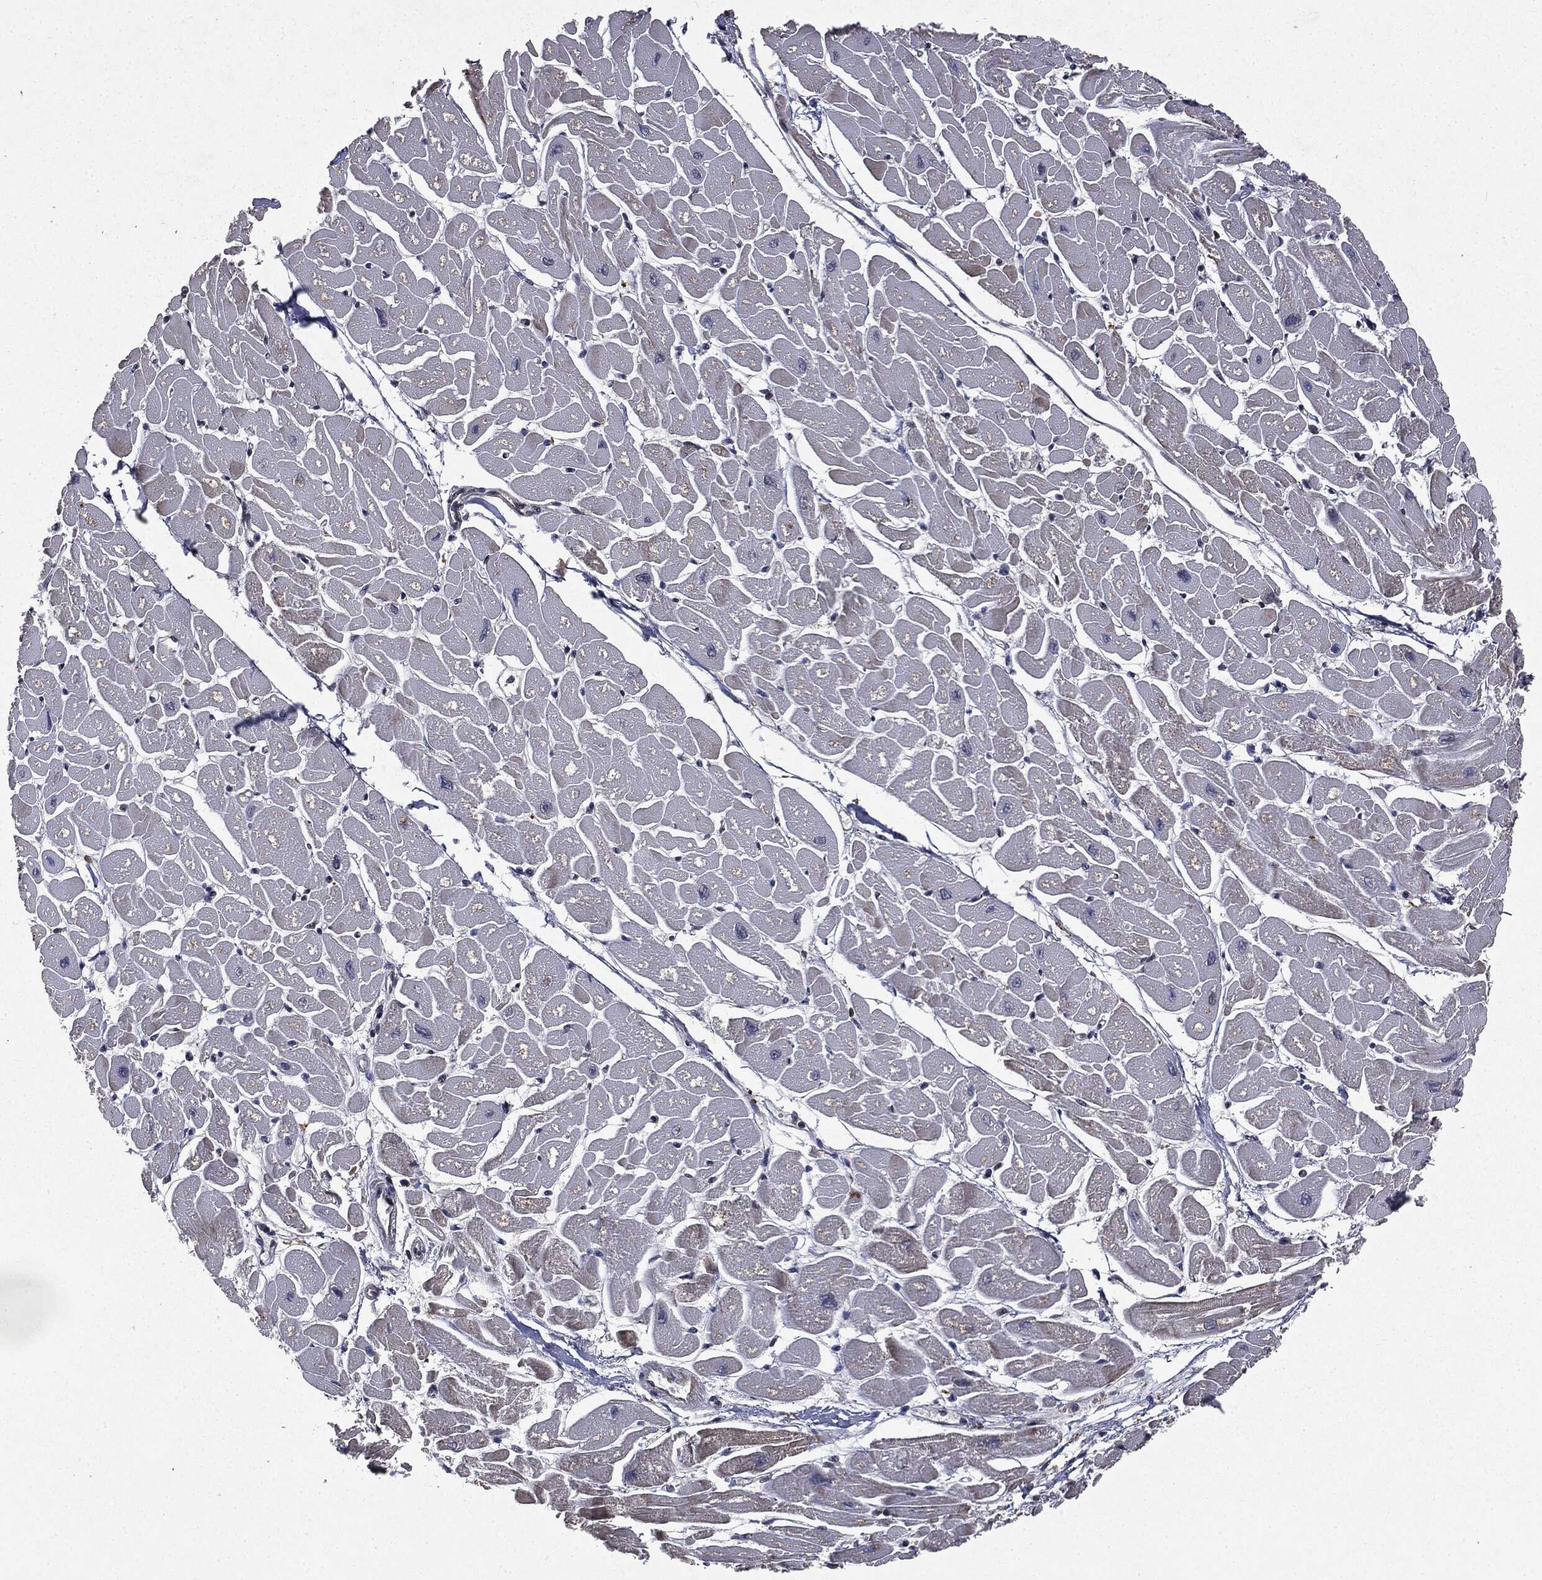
{"staining": {"intensity": "negative", "quantity": "none", "location": "none"}, "tissue": "heart muscle", "cell_type": "Cardiomyocytes", "image_type": "normal", "snomed": [{"axis": "morphology", "description": "Normal tissue, NOS"}, {"axis": "topography", "description": "Heart"}], "caption": "This is an immunohistochemistry (IHC) image of normal heart muscle. There is no positivity in cardiomyocytes.", "gene": "PLPPR2", "patient": {"sex": "male", "age": 57}}